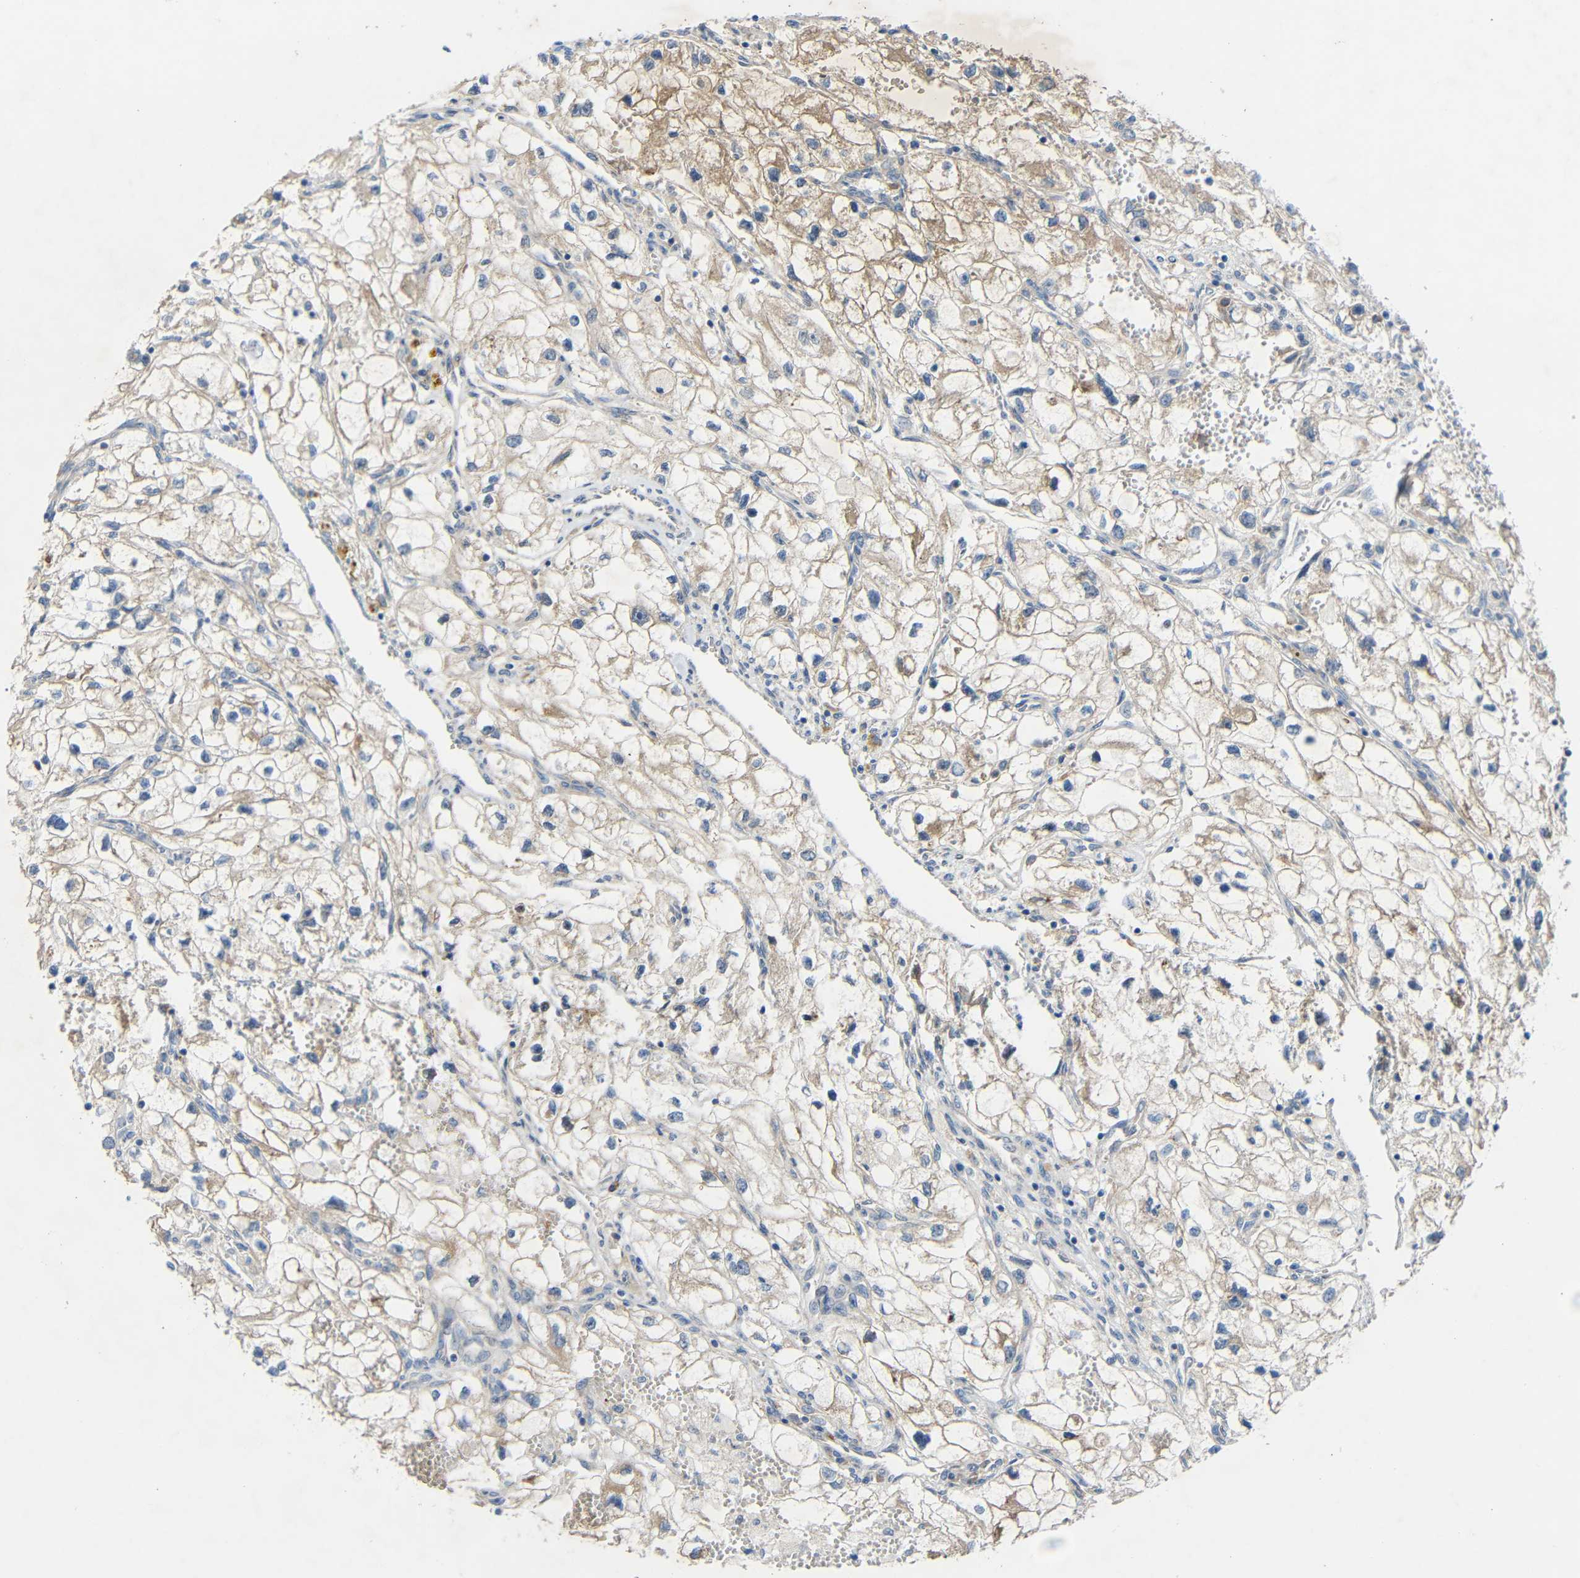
{"staining": {"intensity": "weak", "quantity": ">75%", "location": "cytoplasmic/membranous"}, "tissue": "renal cancer", "cell_type": "Tumor cells", "image_type": "cancer", "snomed": [{"axis": "morphology", "description": "Adenocarcinoma, NOS"}, {"axis": "topography", "description": "Kidney"}], "caption": "Immunohistochemistry histopathology image of adenocarcinoma (renal) stained for a protein (brown), which reveals low levels of weak cytoplasmic/membranous expression in approximately >75% of tumor cells.", "gene": "TMEM25", "patient": {"sex": "female", "age": 70}}